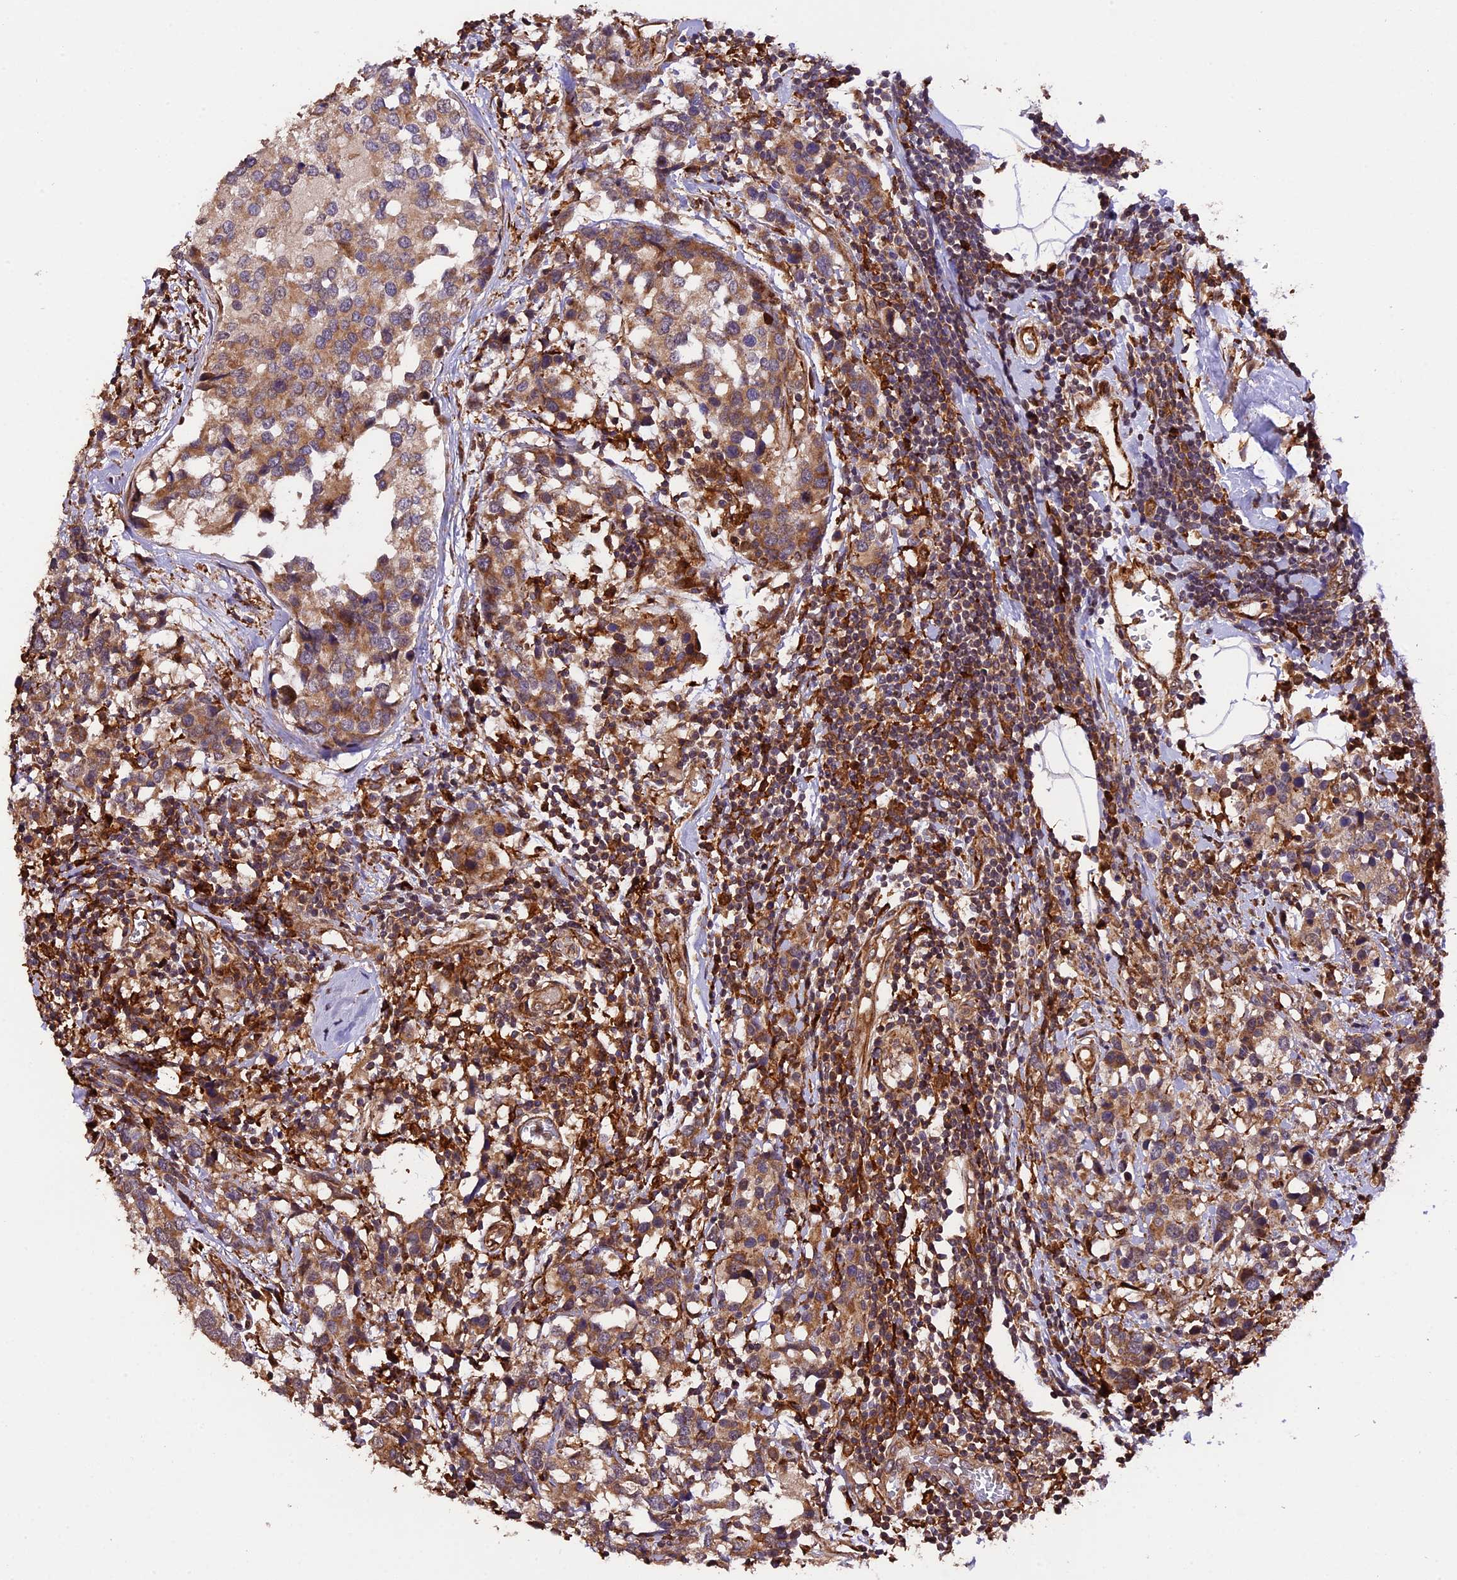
{"staining": {"intensity": "moderate", "quantity": ">75%", "location": "cytoplasmic/membranous"}, "tissue": "breast cancer", "cell_type": "Tumor cells", "image_type": "cancer", "snomed": [{"axis": "morphology", "description": "Lobular carcinoma"}, {"axis": "topography", "description": "Breast"}], "caption": "High-magnification brightfield microscopy of breast lobular carcinoma stained with DAB (brown) and counterstained with hematoxylin (blue). tumor cells exhibit moderate cytoplasmic/membranous expression is identified in about>75% of cells.", "gene": "HERPUD1", "patient": {"sex": "female", "age": 59}}